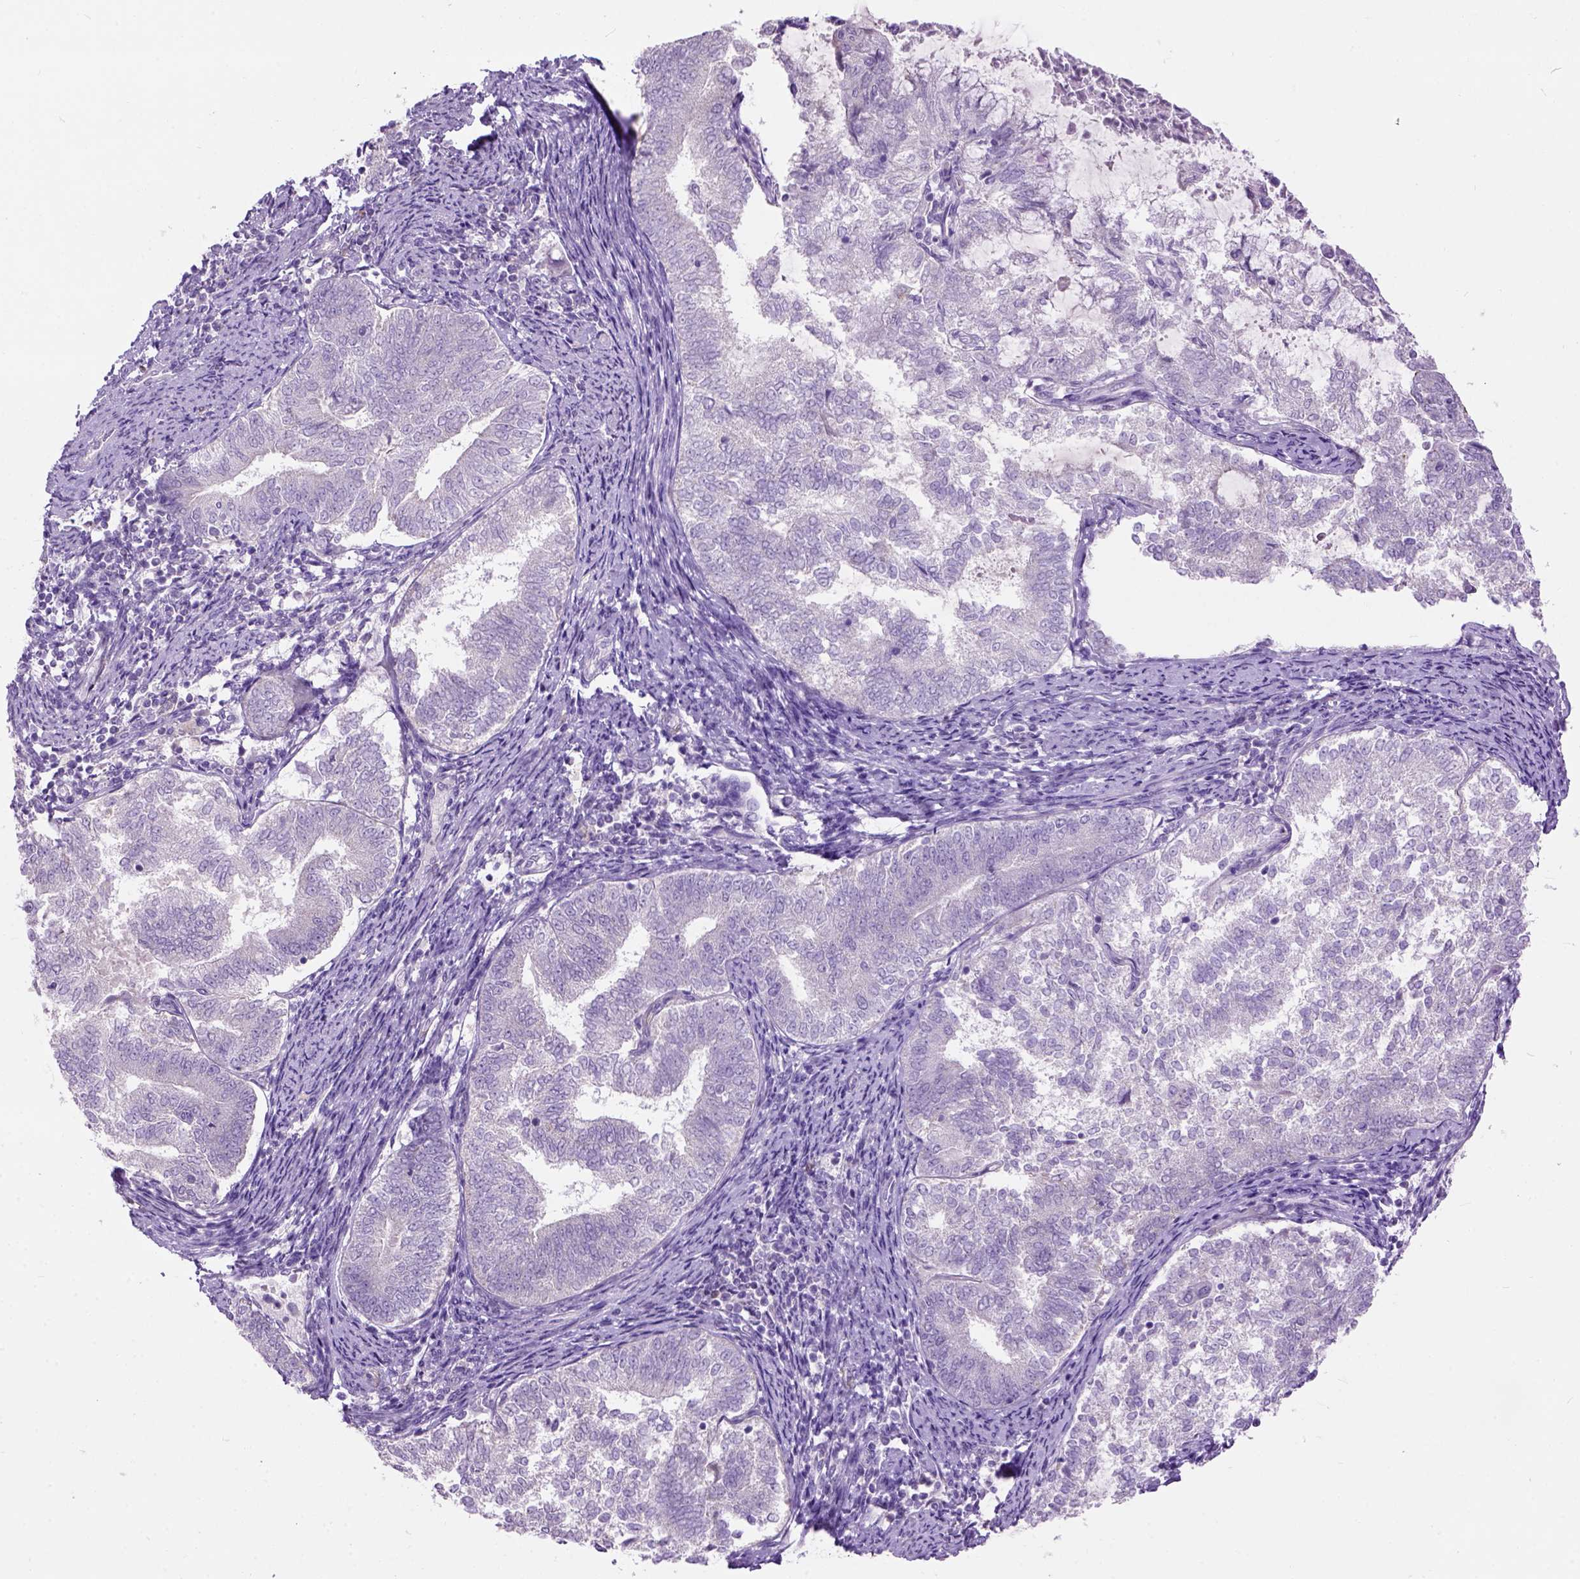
{"staining": {"intensity": "negative", "quantity": "none", "location": "none"}, "tissue": "endometrial cancer", "cell_type": "Tumor cells", "image_type": "cancer", "snomed": [{"axis": "morphology", "description": "Adenocarcinoma, NOS"}, {"axis": "topography", "description": "Endometrium"}], "caption": "An immunohistochemistry micrograph of adenocarcinoma (endometrial) is shown. There is no staining in tumor cells of adenocarcinoma (endometrial). Nuclei are stained in blue.", "gene": "MAPT", "patient": {"sex": "female", "age": 65}}